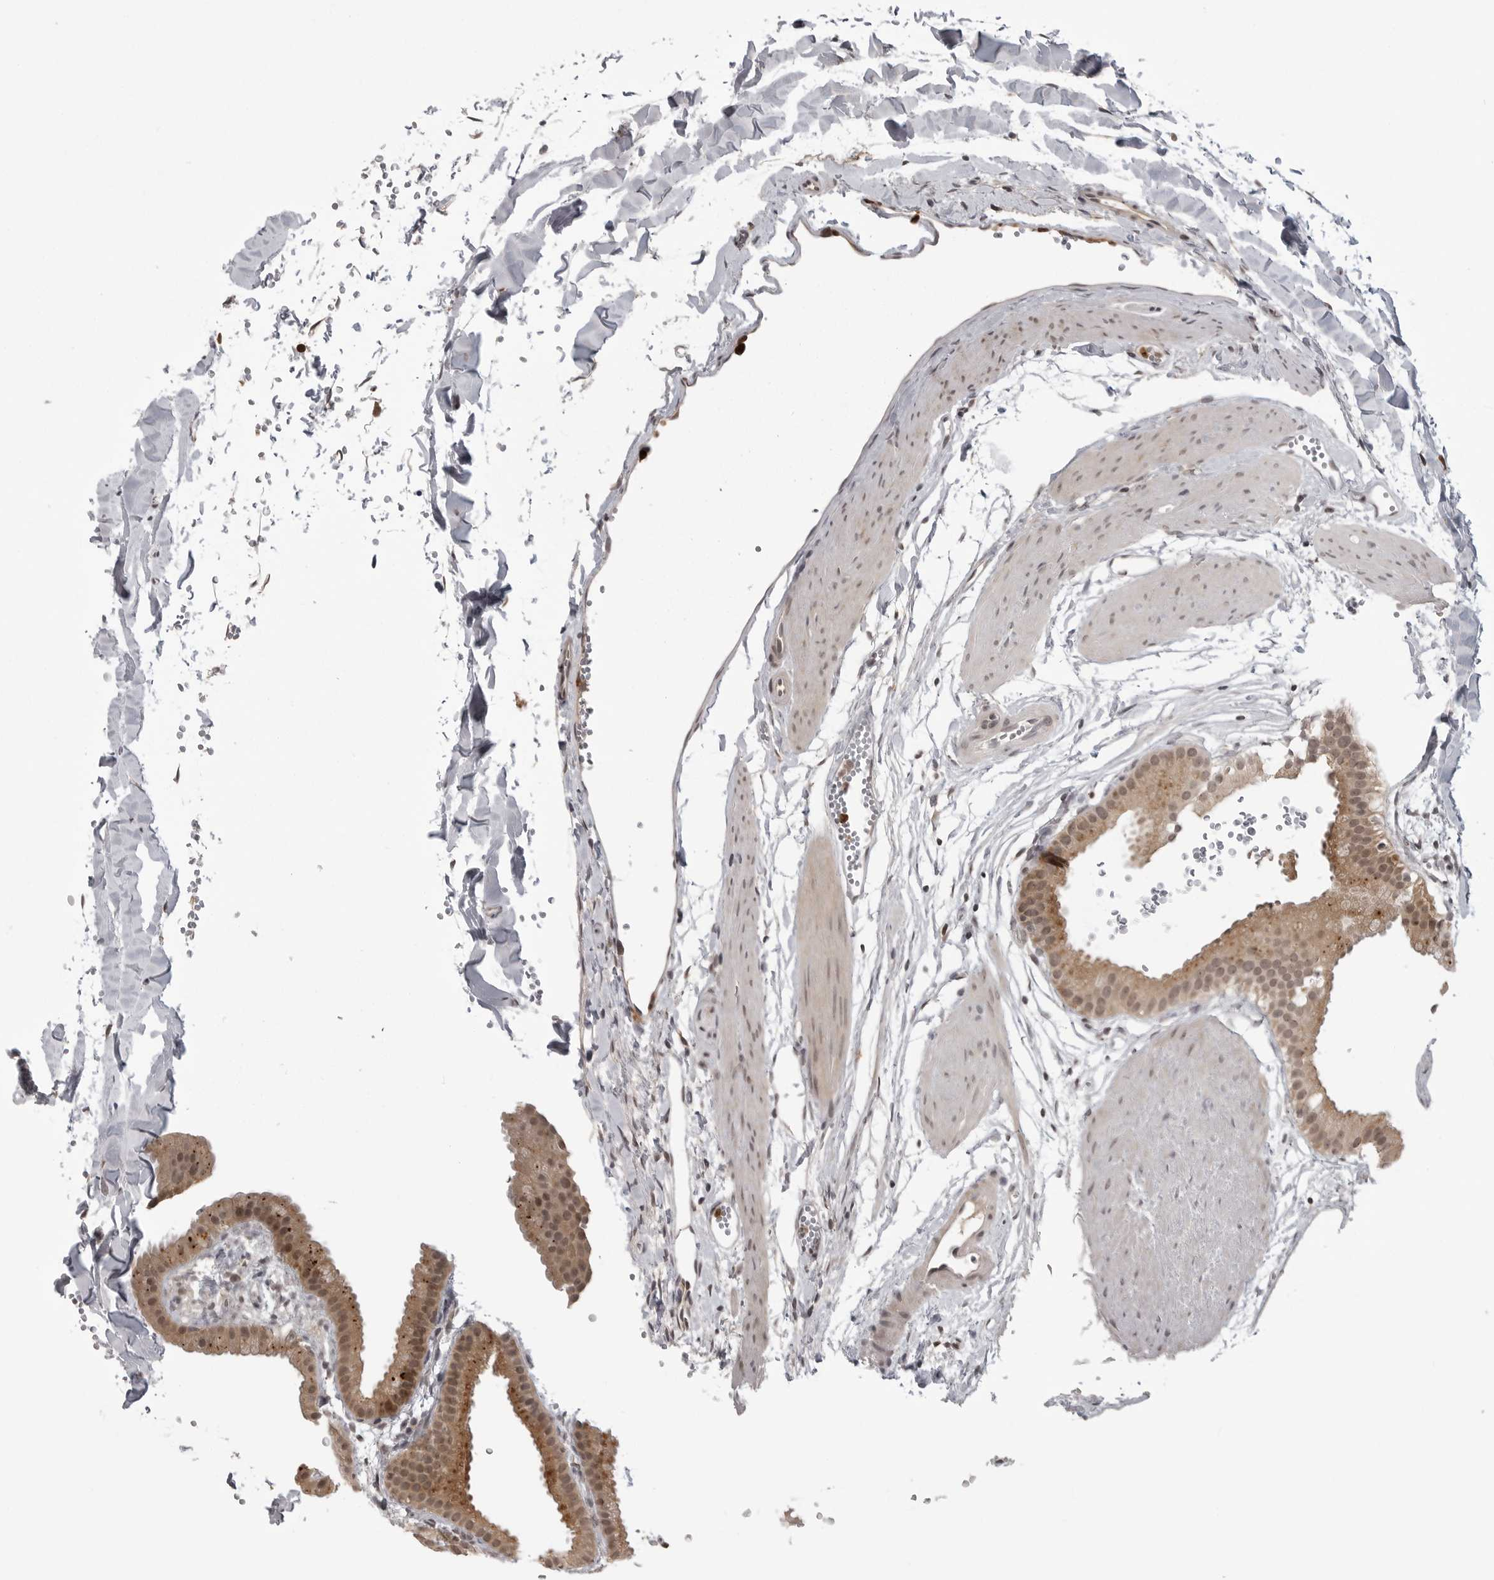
{"staining": {"intensity": "moderate", "quantity": ">75%", "location": "cytoplasmic/membranous,nuclear"}, "tissue": "gallbladder", "cell_type": "Glandular cells", "image_type": "normal", "snomed": [{"axis": "morphology", "description": "Normal tissue, NOS"}, {"axis": "topography", "description": "Gallbladder"}], "caption": "An IHC photomicrograph of benign tissue is shown. Protein staining in brown highlights moderate cytoplasmic/membranous,nuclear positivity in gallbladder within glandular cells.", "gene": "PEG3", "patient": {"sex": "female", "age": 64}}